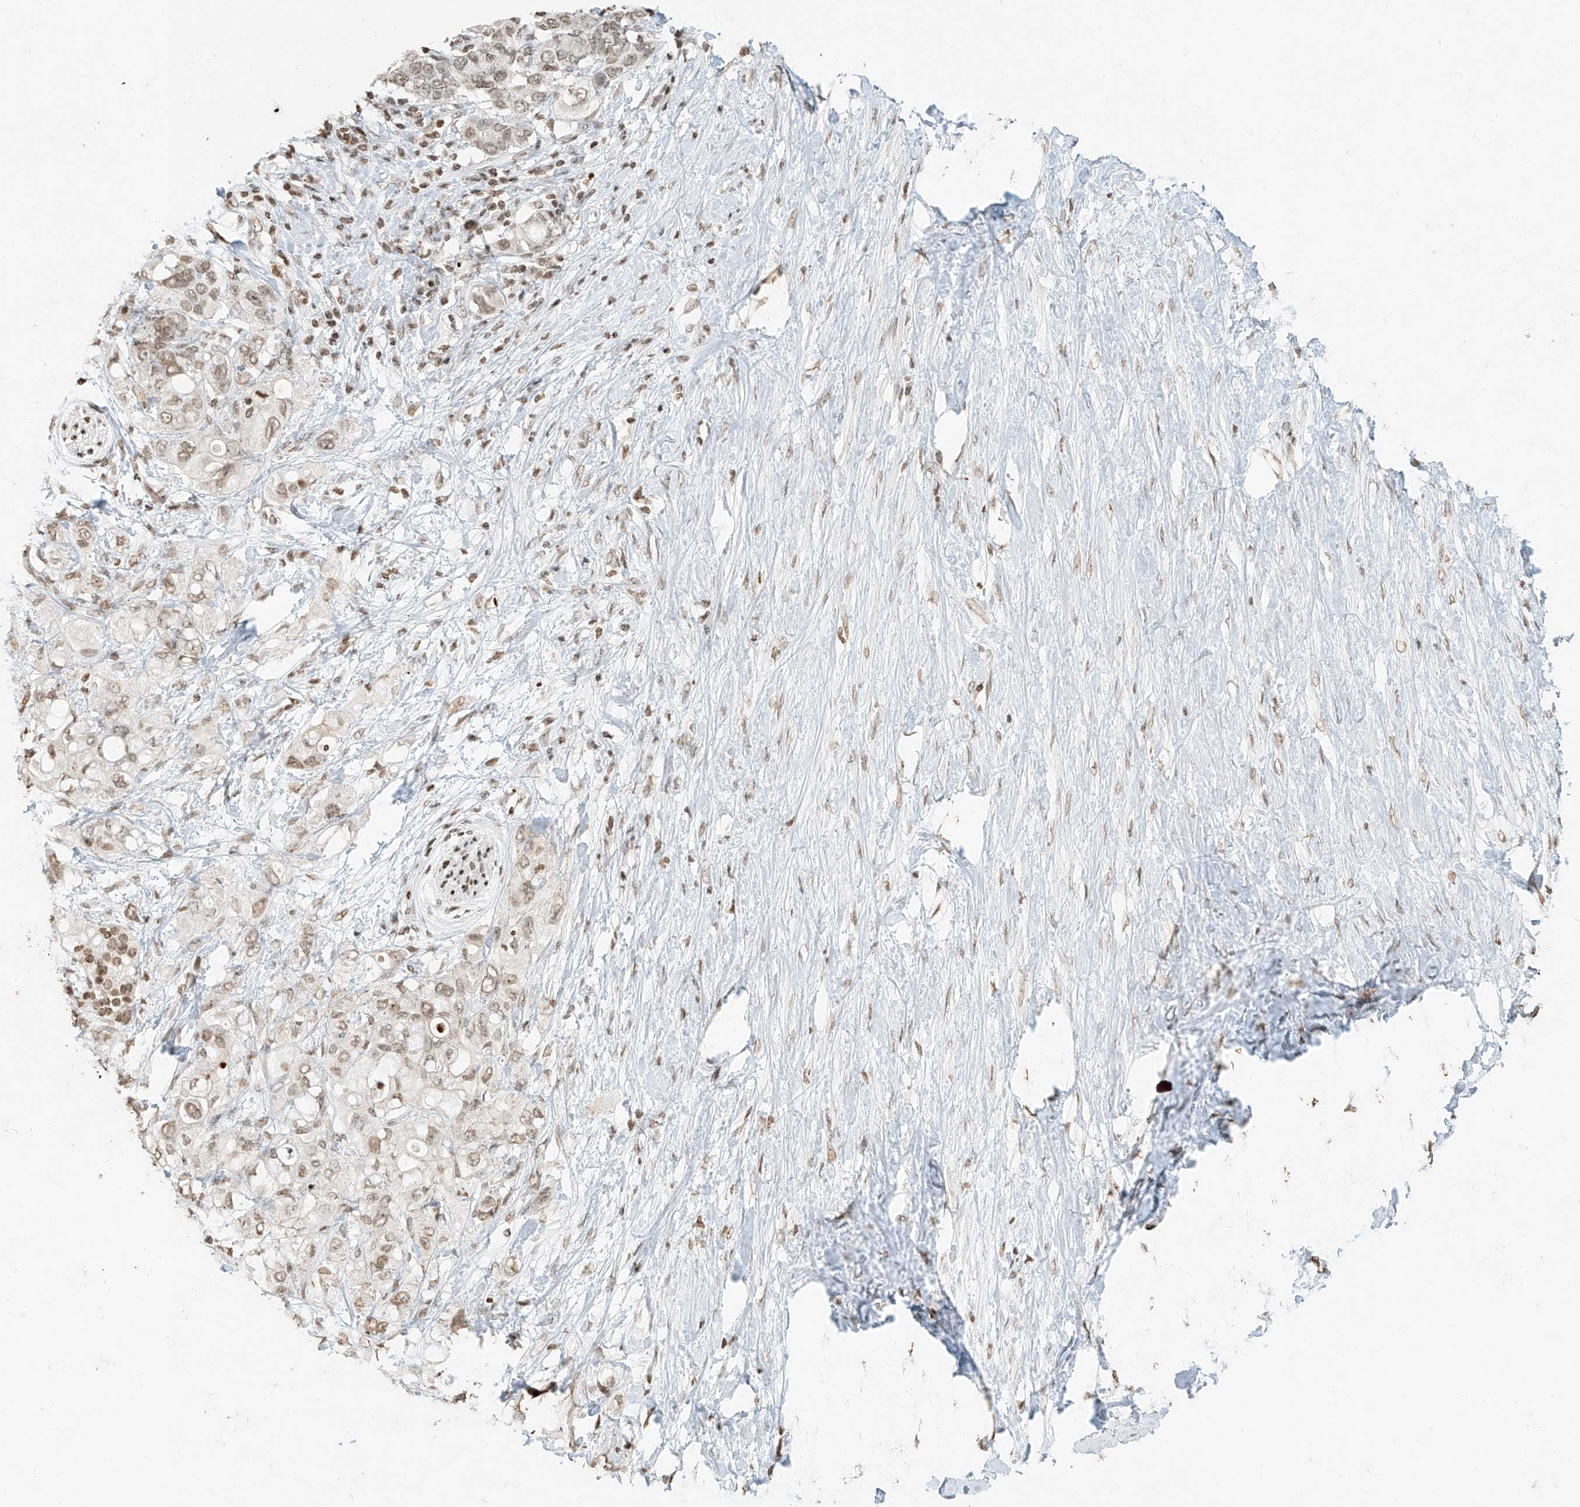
{"staining": {"intensity": "weak", "quantity": ">75%", "location": "nuclear"}, "tissue": "pancreatic cancer", "cell_type": "Tumor cells", "image_type": "cancer", "snomed": [{"axis": "morphology", "description": "Adenocarcinoma, NOS"}, {"axis": "topography", "description": "Pancreas"}], "caption": "Immunohistochemistry image of human pancreatic cancer stained for a protein (brown), which reveals low levels of weak nuclear expression in approximately >75% of tumor cells.", "gene": "C17orf58", "patient": {"sex": "female", "age": 56}}